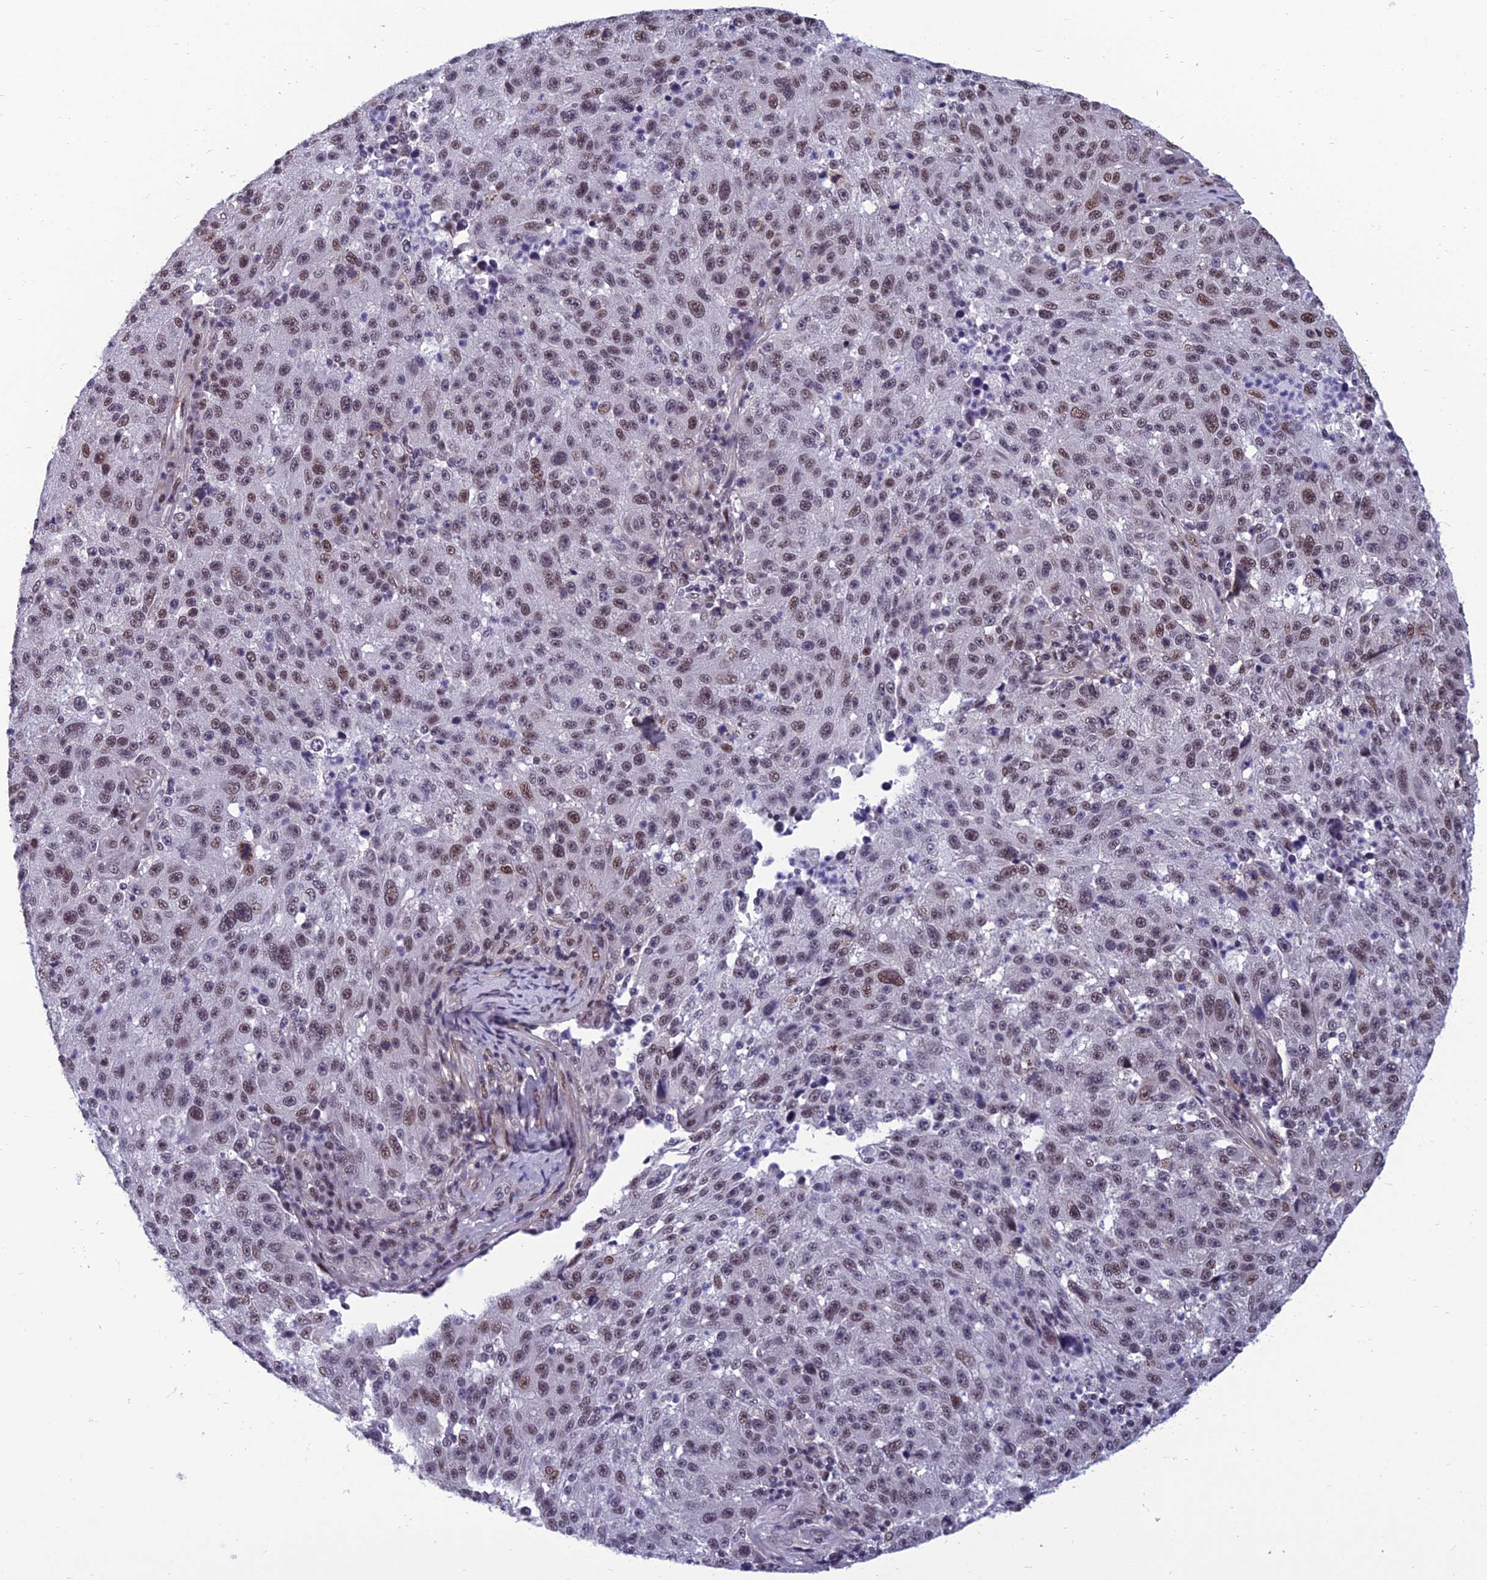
{"staining": {"intensity": "moderate", "quantity": "25%-75%", "location": "nuclear"}, "tissue": "melanoma", "cell_type": "Tumor cells", "image_type": "cancer", "snomed": [{"axis": "morphology", "description": "Malignant melanoma, NOS"}, {"axis": "topography", "description": "Skin"}], "caption": "Protein analysis of melanoma tissue exhibits moderate nuclear positivity in about 25%-75% of tumor cells.", "gene": "RSRC1", "patient": {"sex": "male", "age": 53}}